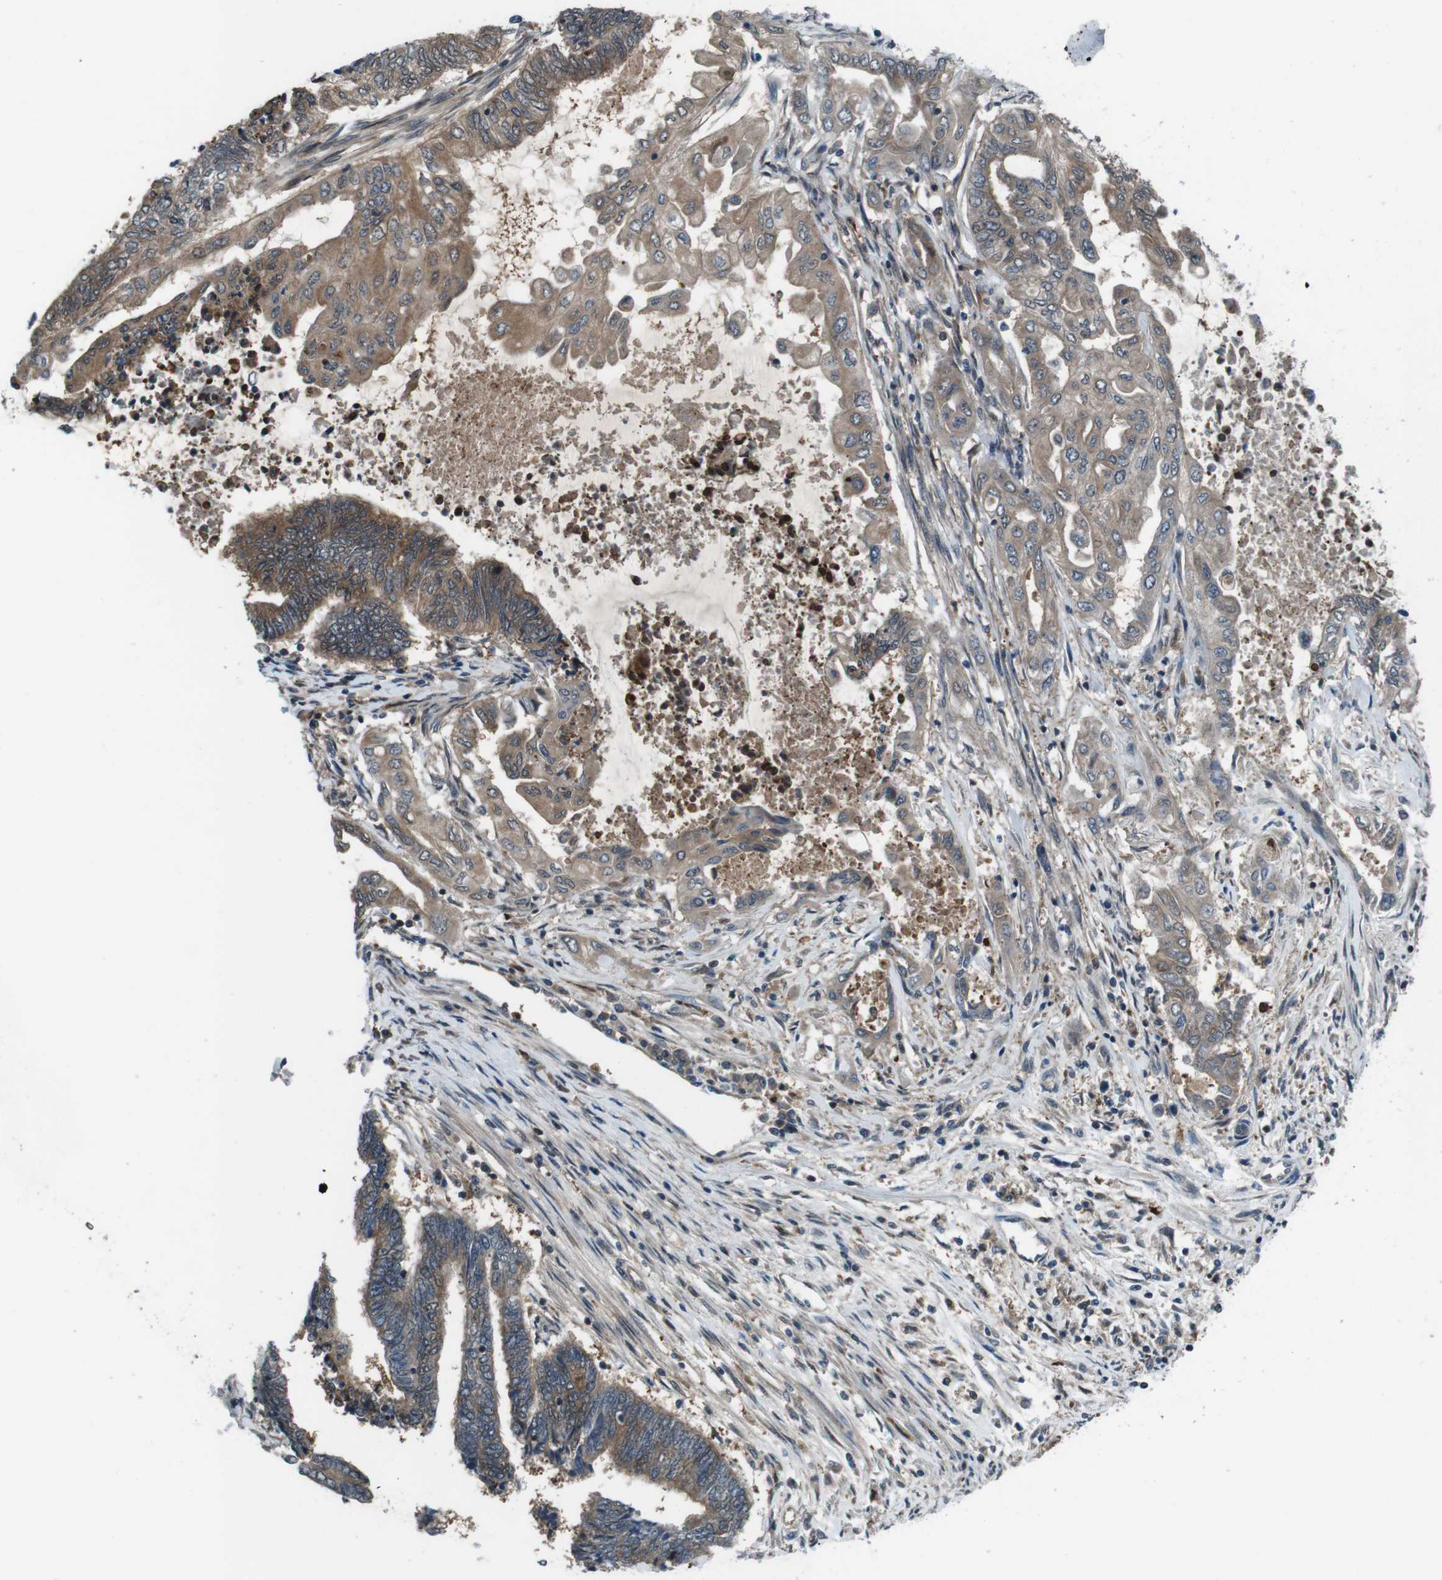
{"staining": {"intensity": "moderate", "quantity": ">75%", "location": "cytoplasmic/membranous"}, "tissue": "endometrial cancer", "cell_type": "Tumor cells", "image_type": "cancer", "snomed": [{"axis": "morphology", "description": "Adenocarcinoma, NOS"}, {"axis": "topography", "description": "Uterus"}, {"axis": "topography", "description": "Endometrium"}], "caption": "Immunohistochemistry of human adenocarcinoma (endometrial) shows medium levels of moderate cytoplasmic/membranous staining in approximately >75% of tumor cells.", "gene": "LRP5", "patient": {"sex": "female", "age": 70}}